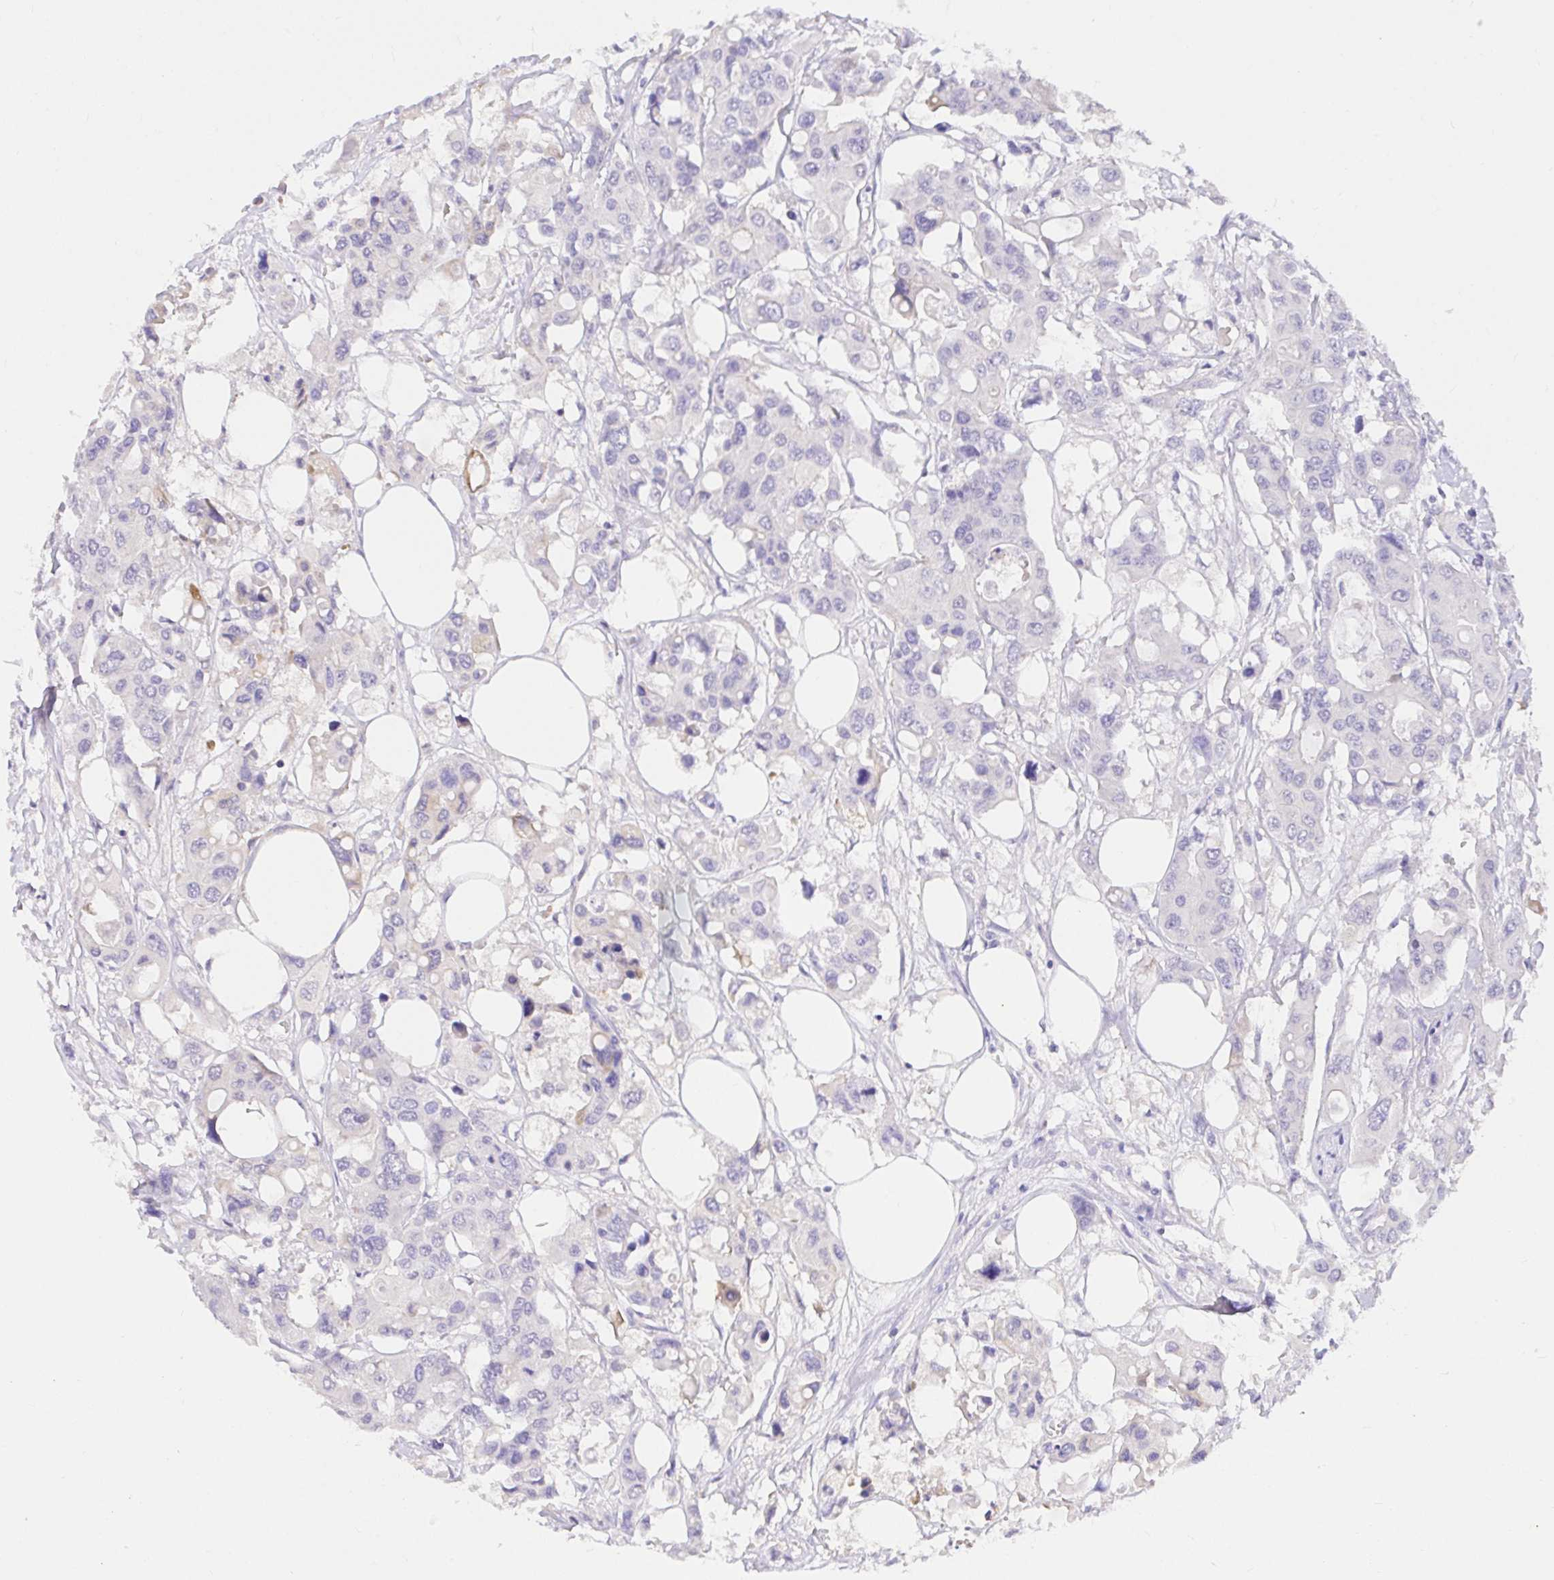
{"staining": {"intensity": "negative", "quantity": "none", "location": "none"}, "tissue": "colorectal cancer", "cell_type": "Tumor cells", "image_type": "cancer", "snomed": [{"axis": "morphology", "description": "Adenocarcinoma, NOS"}, {"axis": "topography", "description": "Colon"}], "caption": "Micrograph shows no significant protein expression in tumor cells of colorectal cancer (adenocarcinoma).", "gene": "CDO1", "patient": {"sex": "male", "age": 77}}